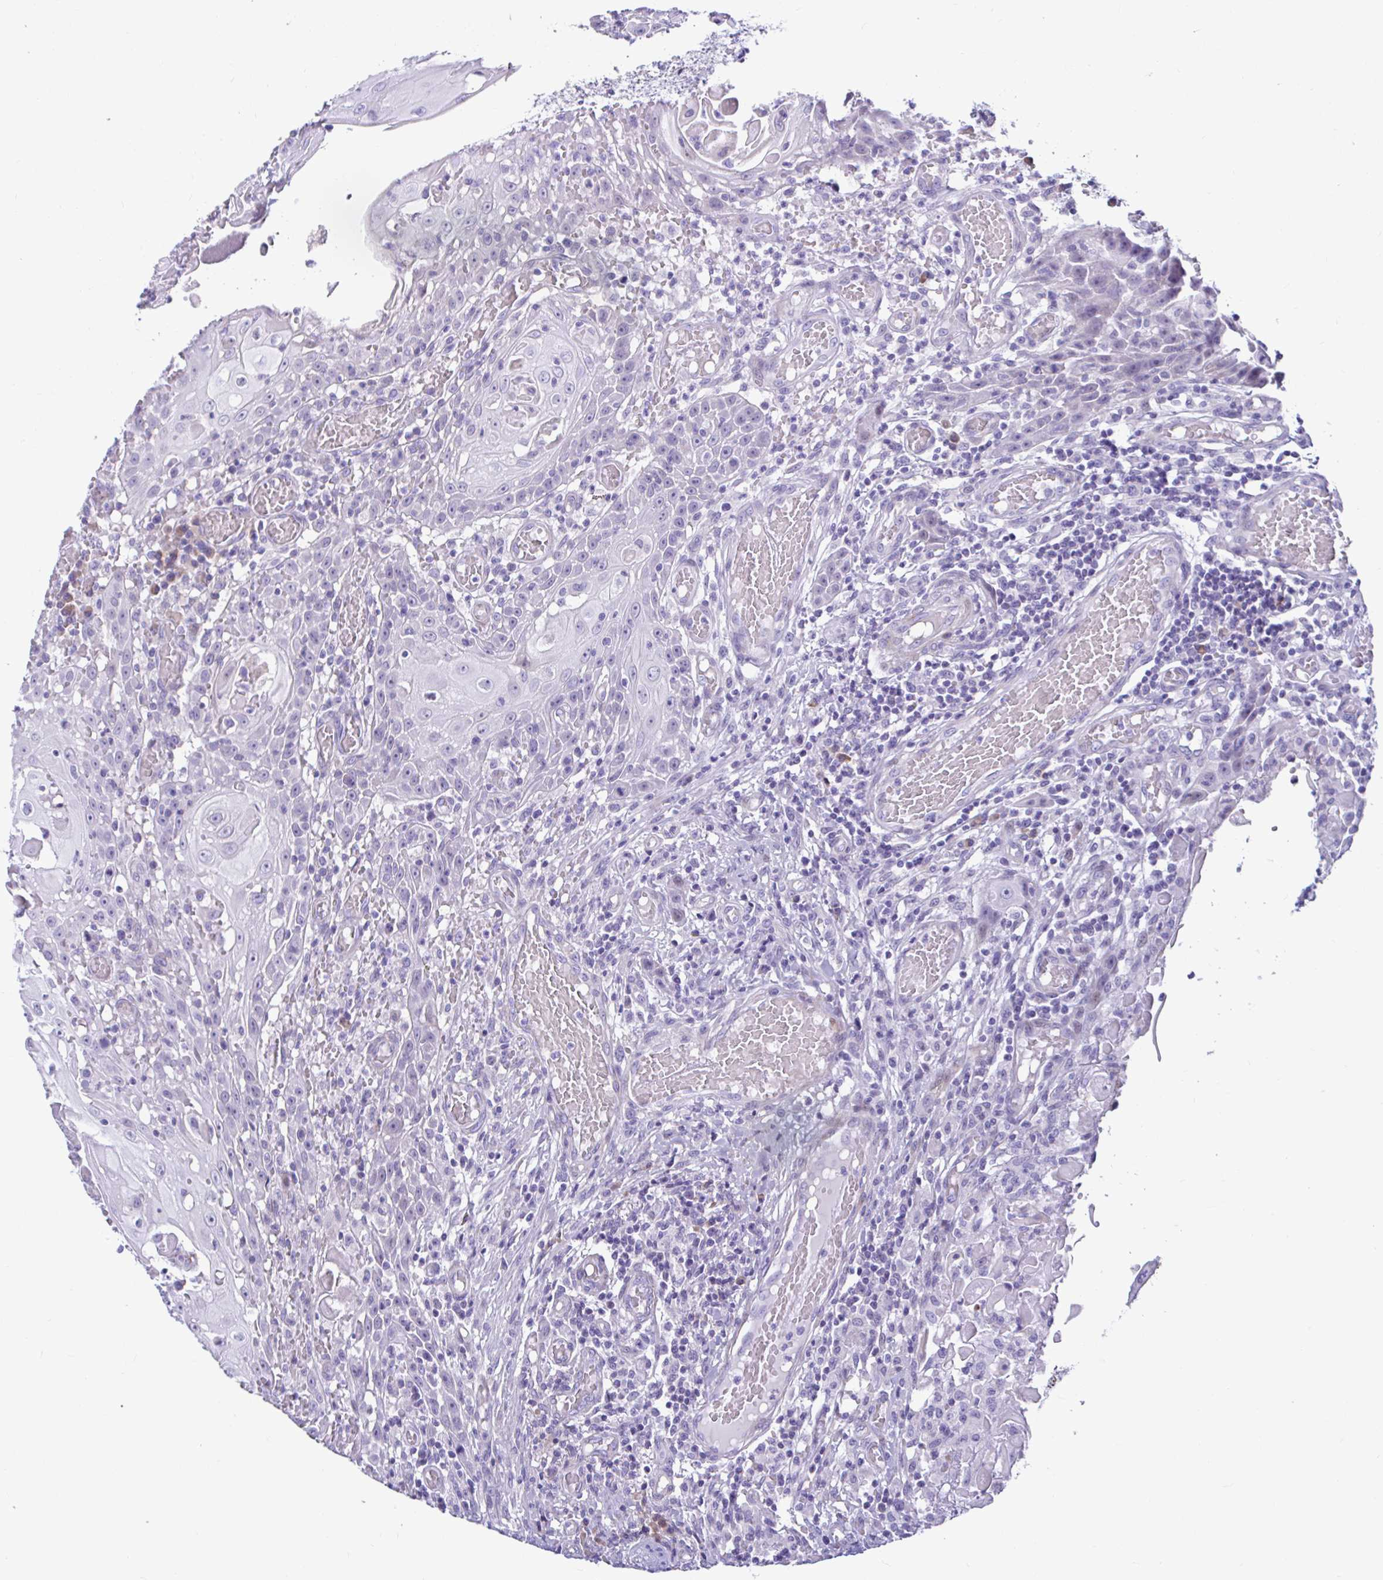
{"staining": {"intensity": "negative", "quantity": "none", "location": "none"}, "tissue": "head and neck cancer", "cell_type": "Tumor cells", "image_type": "cancer", "snomed": [{"axis": "morphology", "description": "Normal tissue, NOS"}, {"axis": "morphology", "description": "Squamous cell carcinoma, NOS"}, {"axis": "topography", "description": "Oral tissue"}, {"axis": "topography", "description": "Head-Neck"}], "caption": "A photomicrograph of squamous cell carcinoma (head and neck) stained for a protein reveals no brown staining in tumor cells. (DAB (3,3'-diaminobenzidine) immunohistochemistry (IHC) visualized using brightfield microscopy, high magnification).", "gene": "NBPF3", "patient": {"sex": "female", "age": 55}}